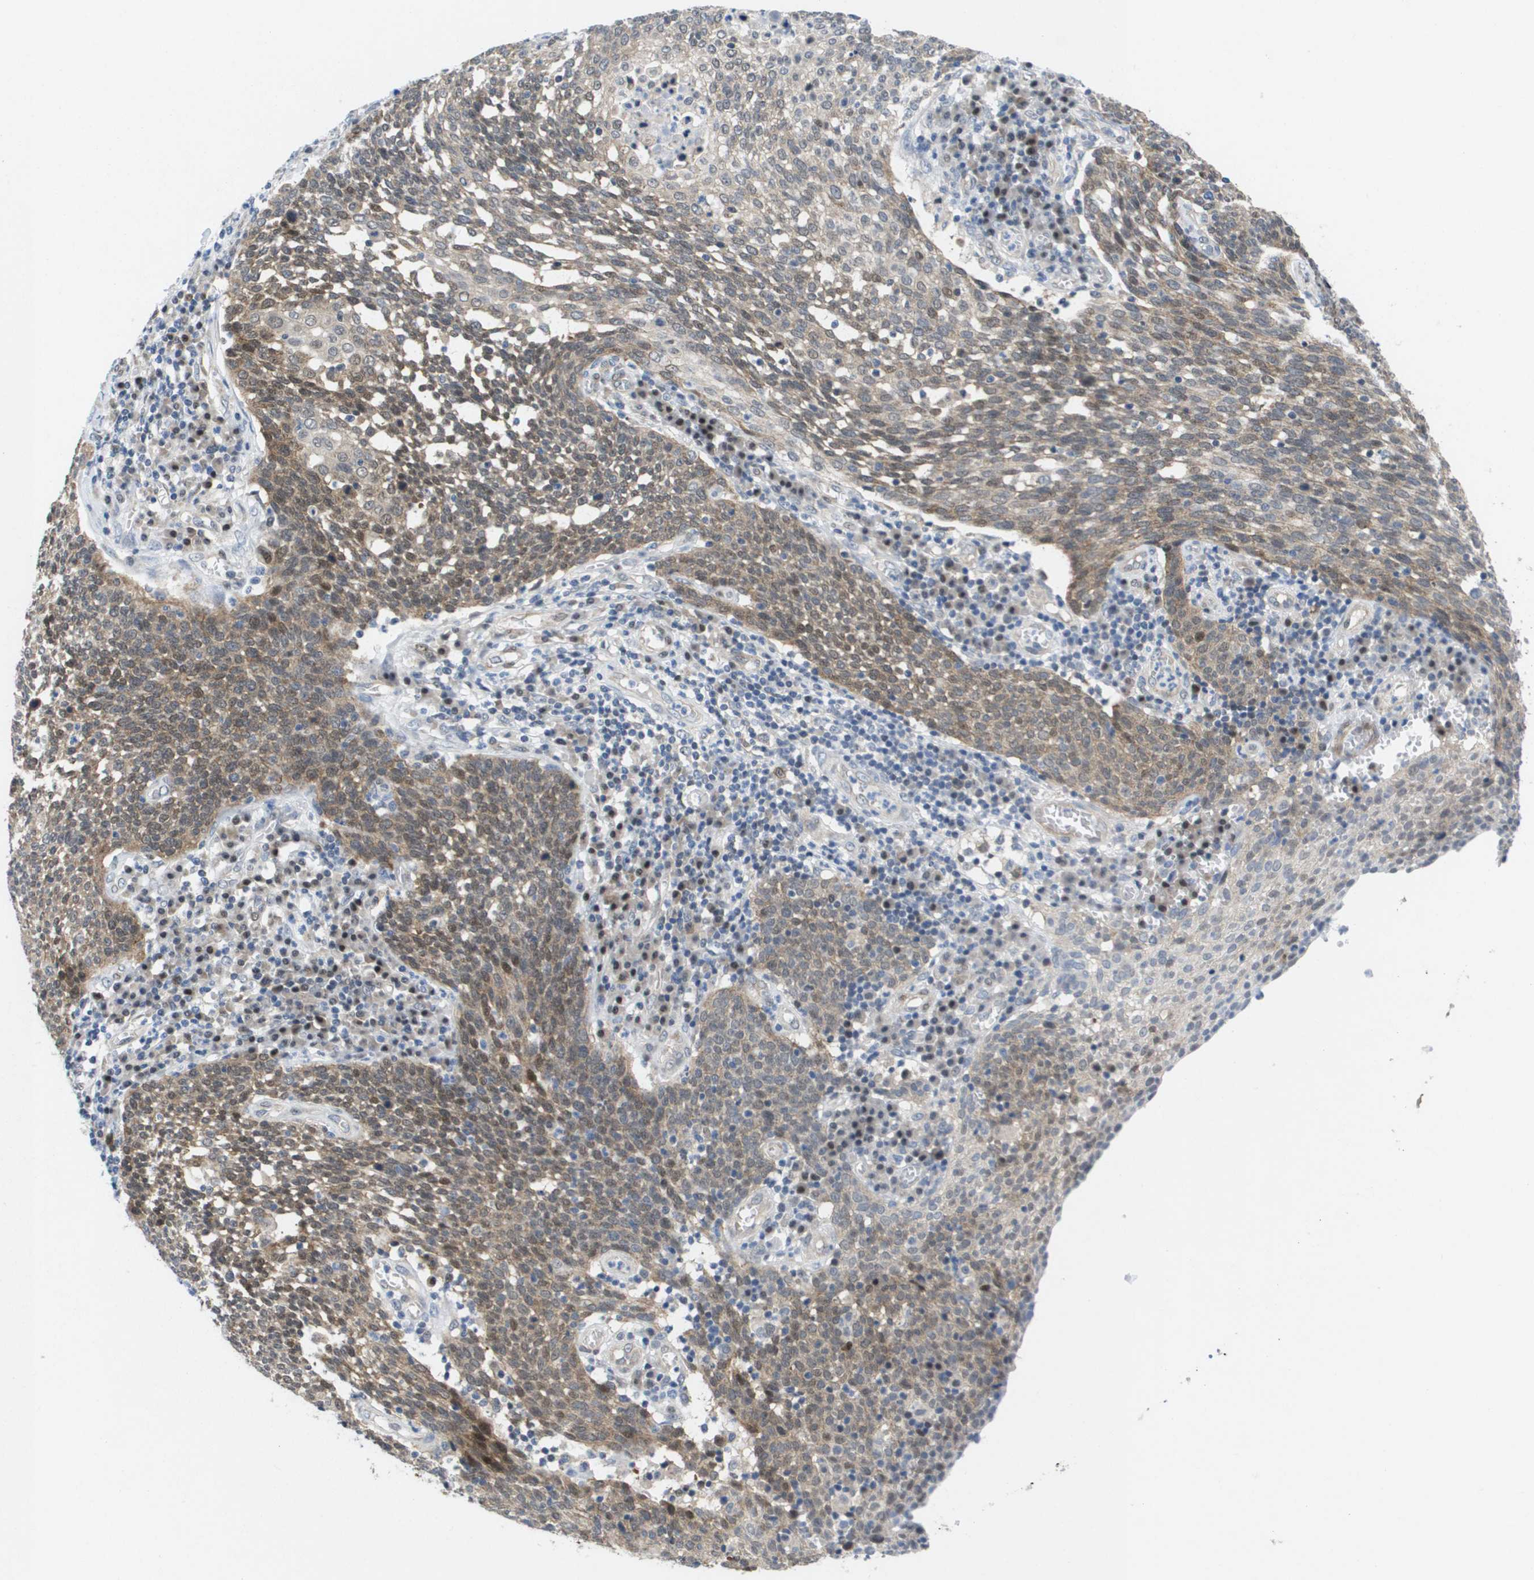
{"staining": {"intensity": "moderate", "quantity": ">75%", "location": "cytoplasmic/membranous,nuclear"}, "tissue": "cervical cancer", "cell_type": "Tumor cells", "image_type": "cancer", "snomed": [{"axis": "morphology", "description": "Squamous cell carcinoma, NOS"}, {"axis": "topography", "description": "Cervix"}], "caption": "An image showing moderate cytoplasmic/membranous and nuclear staining in approximately >75% of tumor cells in cervical cancer, as visualized by brown immunohistochemical staining.", "gene": "FKBP4", "patient": {"sex": "female", "age": 34}}